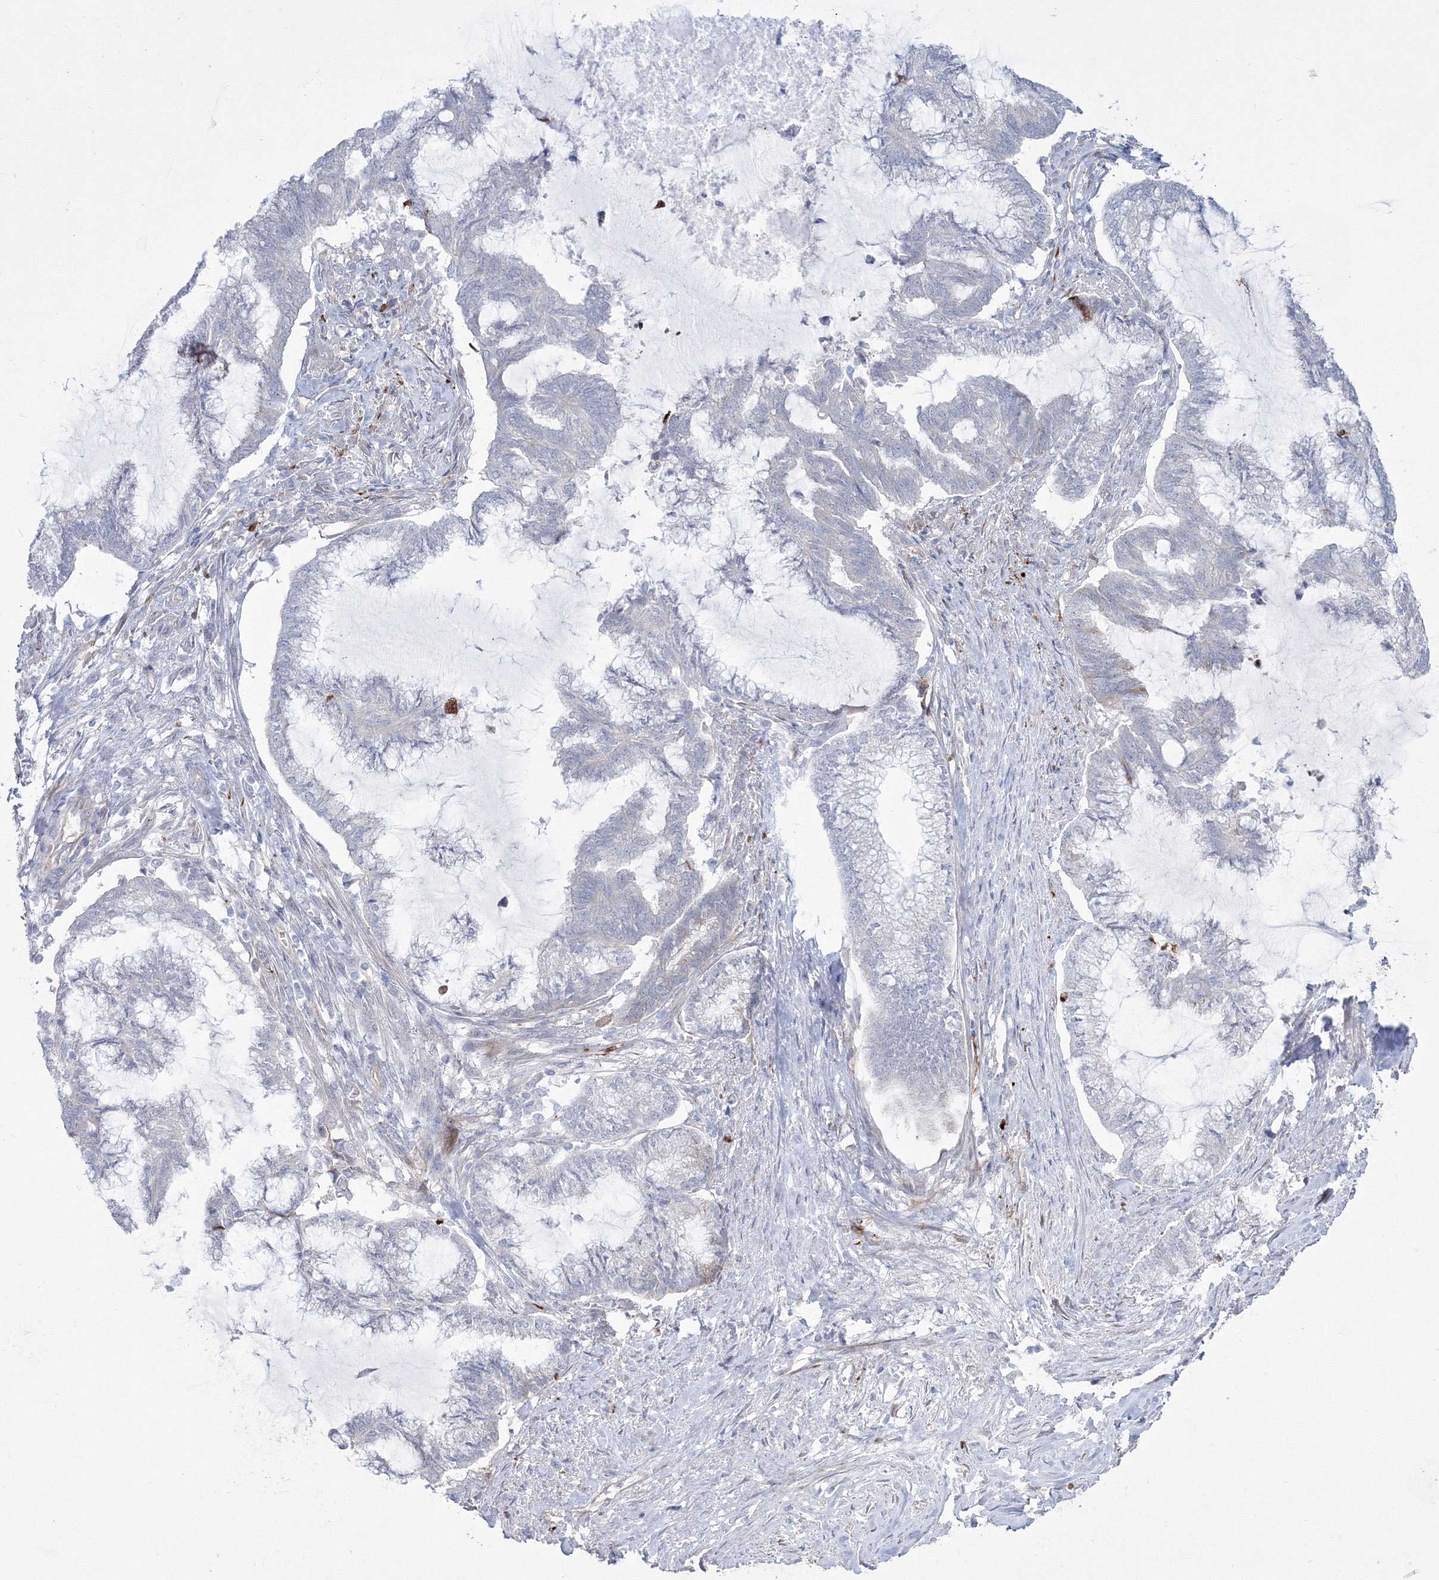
{"staining": {"intensity": "negative", "quantity": "none", "location": "none"}, "tissue": "endometrial cancer", "cell_type": "Tumor cells", "image_type": "cancer", "snomed": [{"axis": "morphology", "description": "Adenocarcinoma, NOS"}, {"axis": "topography", "description": "Endometrium"}], "caption": "Immunohistochemistry (IHC) photomicrograph of human endometrial adenocarcinoma stained for a protein (brown), which shows no staining in tumor cells. (Stains: DAB (3,3'-diaminobenzidine) immunohistochemistry with hematoxylin counter stain, Microscopy: brightfield microscopy at high magnification).", "gene": "HYAL2", "patient": {"sex": "female", "age": 86}}